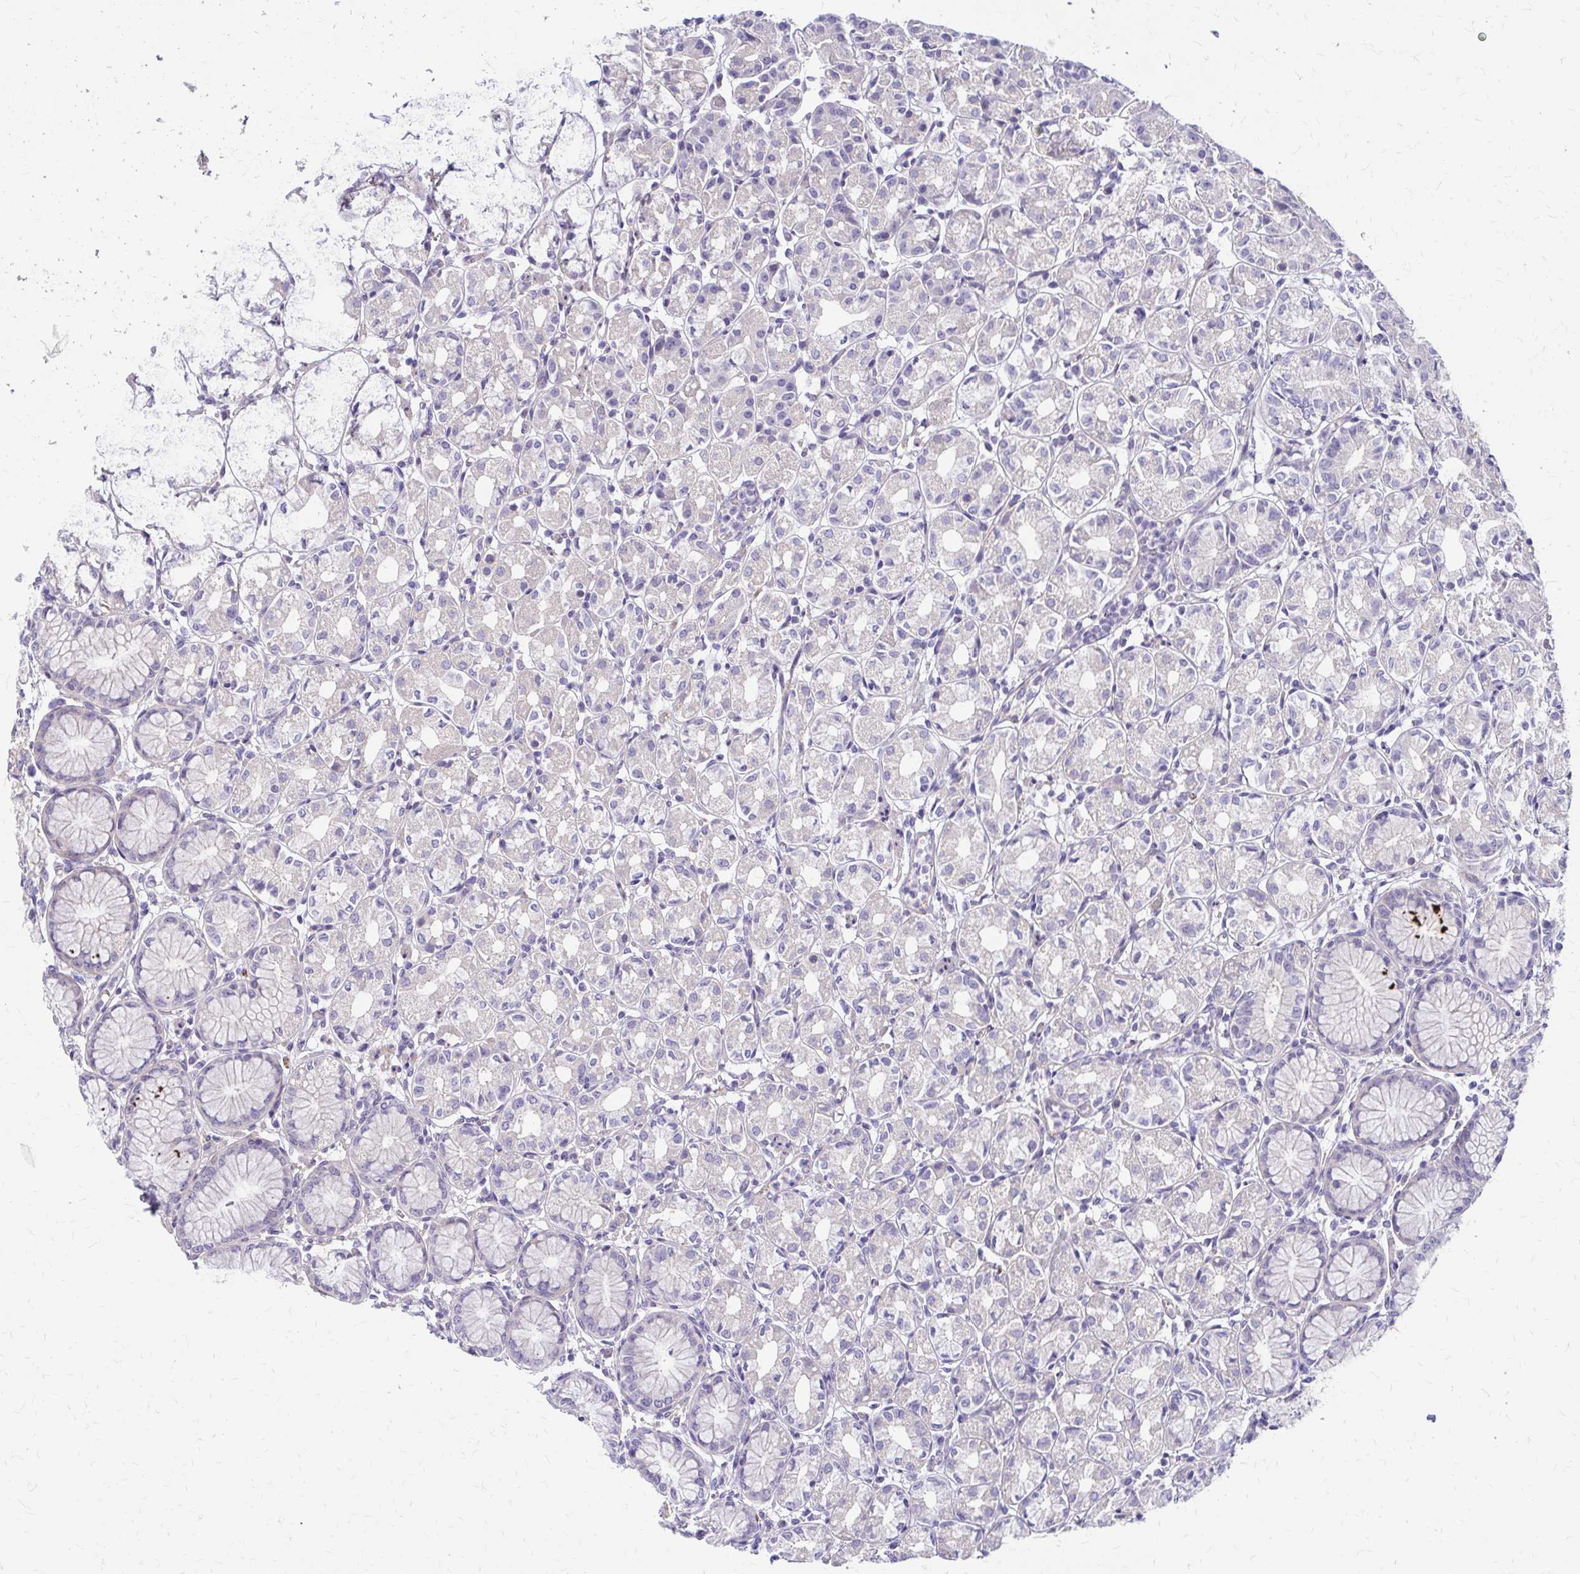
{"staining": {"intensity": "negative", "quantity": "none", "location": "none"}, "tissue": "stomach", "cell_type": "Glandular cells", "image_type": "normal", "snomed": [{"axis": "morphology", "description": "Normal tissue, NOS"}, {"axis": "topography", "description": "Stomach"}], "caption": "This is an IHC micrograph of normal stomach. There is no expression in glandular cells.", "gene": "GLYATL2", "patient": {"sex": "female", "age": 57}}